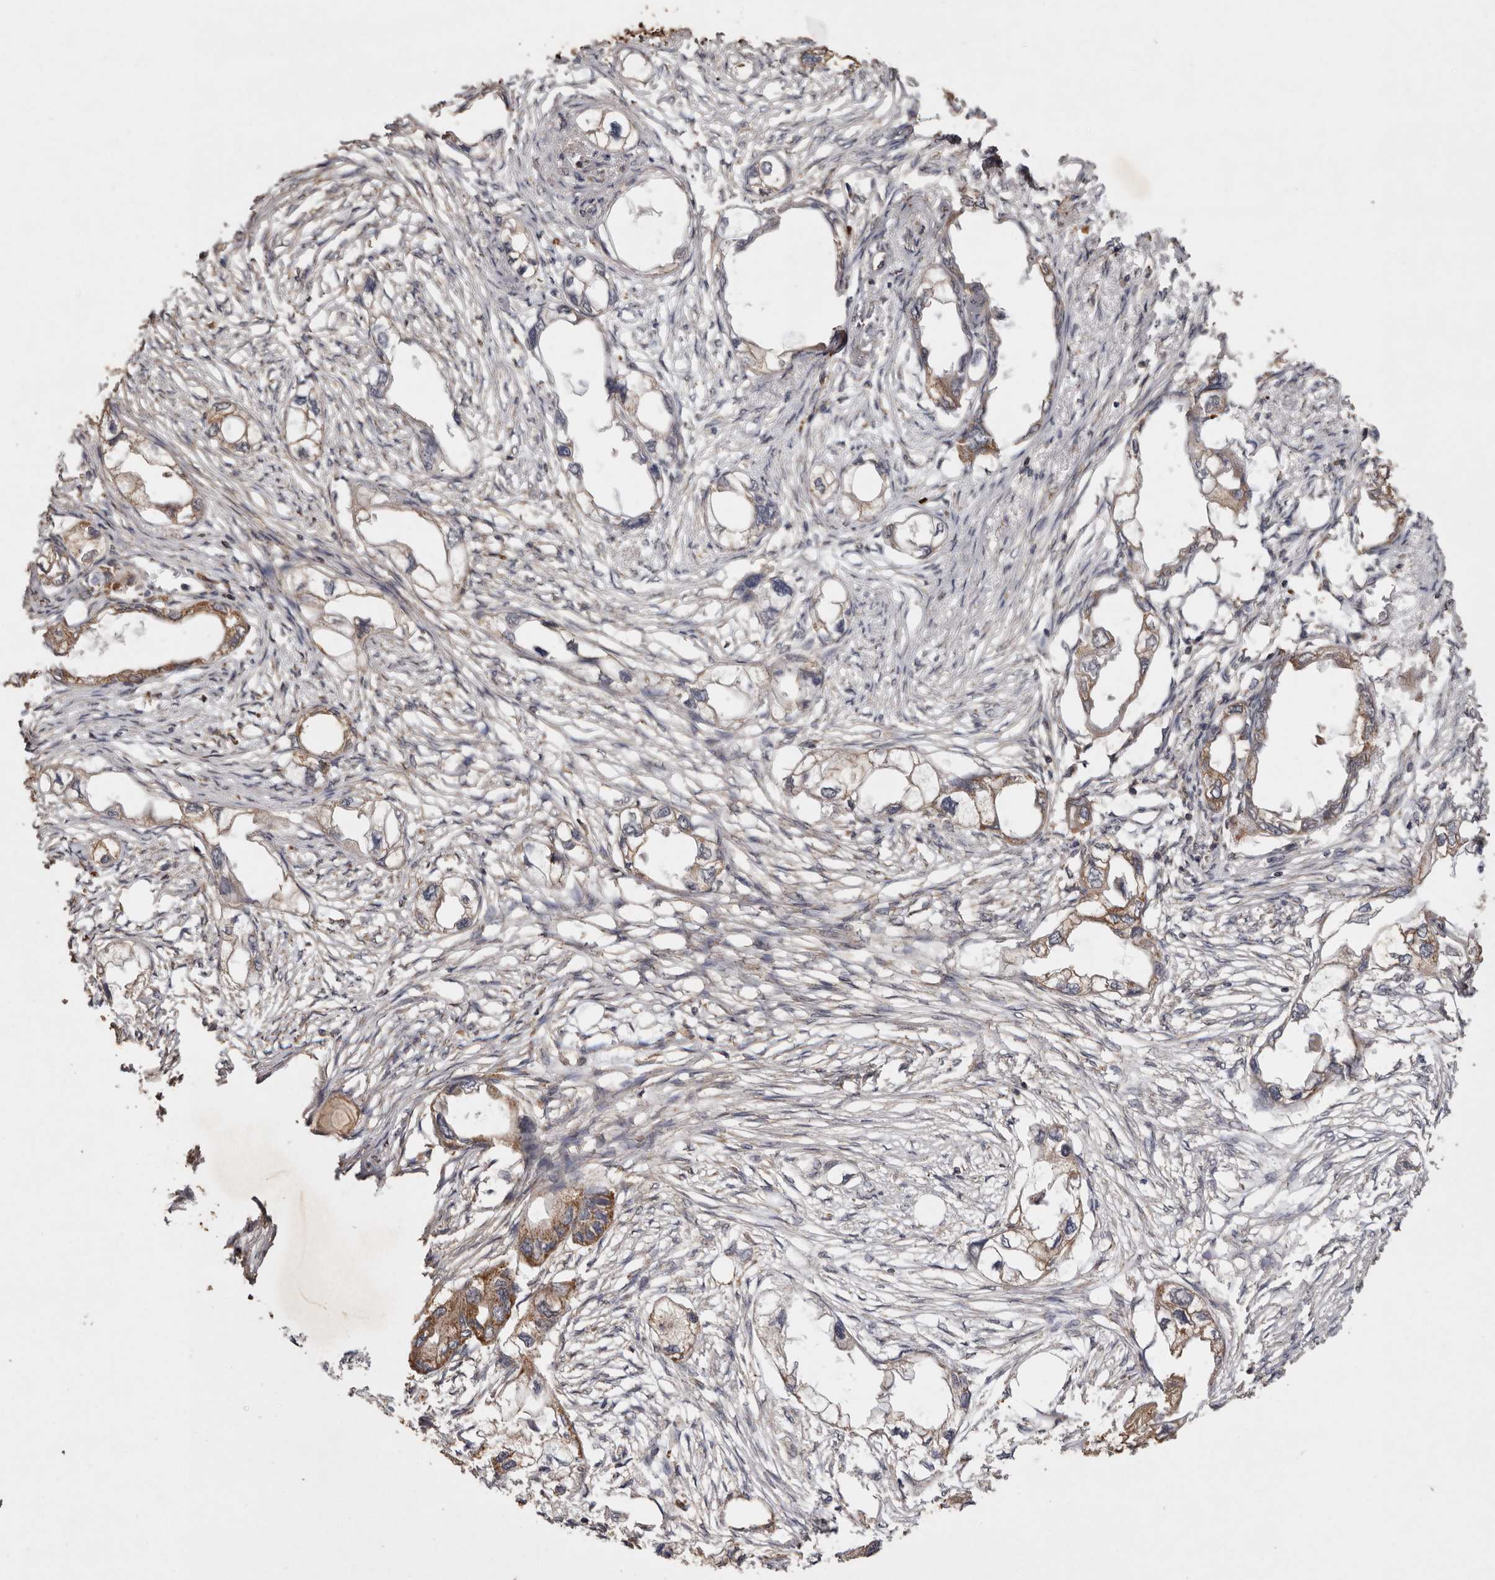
{"staining": {"intensity": "moderate", "quantity": ">75%", "location": "cytoplasmic/membranous"}, "tissue": "endometrial cancer", "cell_type": "Tumor cells", "image_type": "cancer", "snomed": [{"axis": "morphology", "description": "Adenocarcinoma, NOS"}, {"axis": "morphology", "description": "Adenocarcinoma, metastatic, NOS"}, {"axis": "topography", "description": "Adipose tissue"}, {"axis": "topography", "description": "Endometrium"}], "caption": "Moderate cytoplasmic/membranous expression is present in approximately >75% of tumor cells in endometrial metastatic adenocarcinoma.", "gene": "RWDD1", "patient": {"sex": "female", "age": 67}}